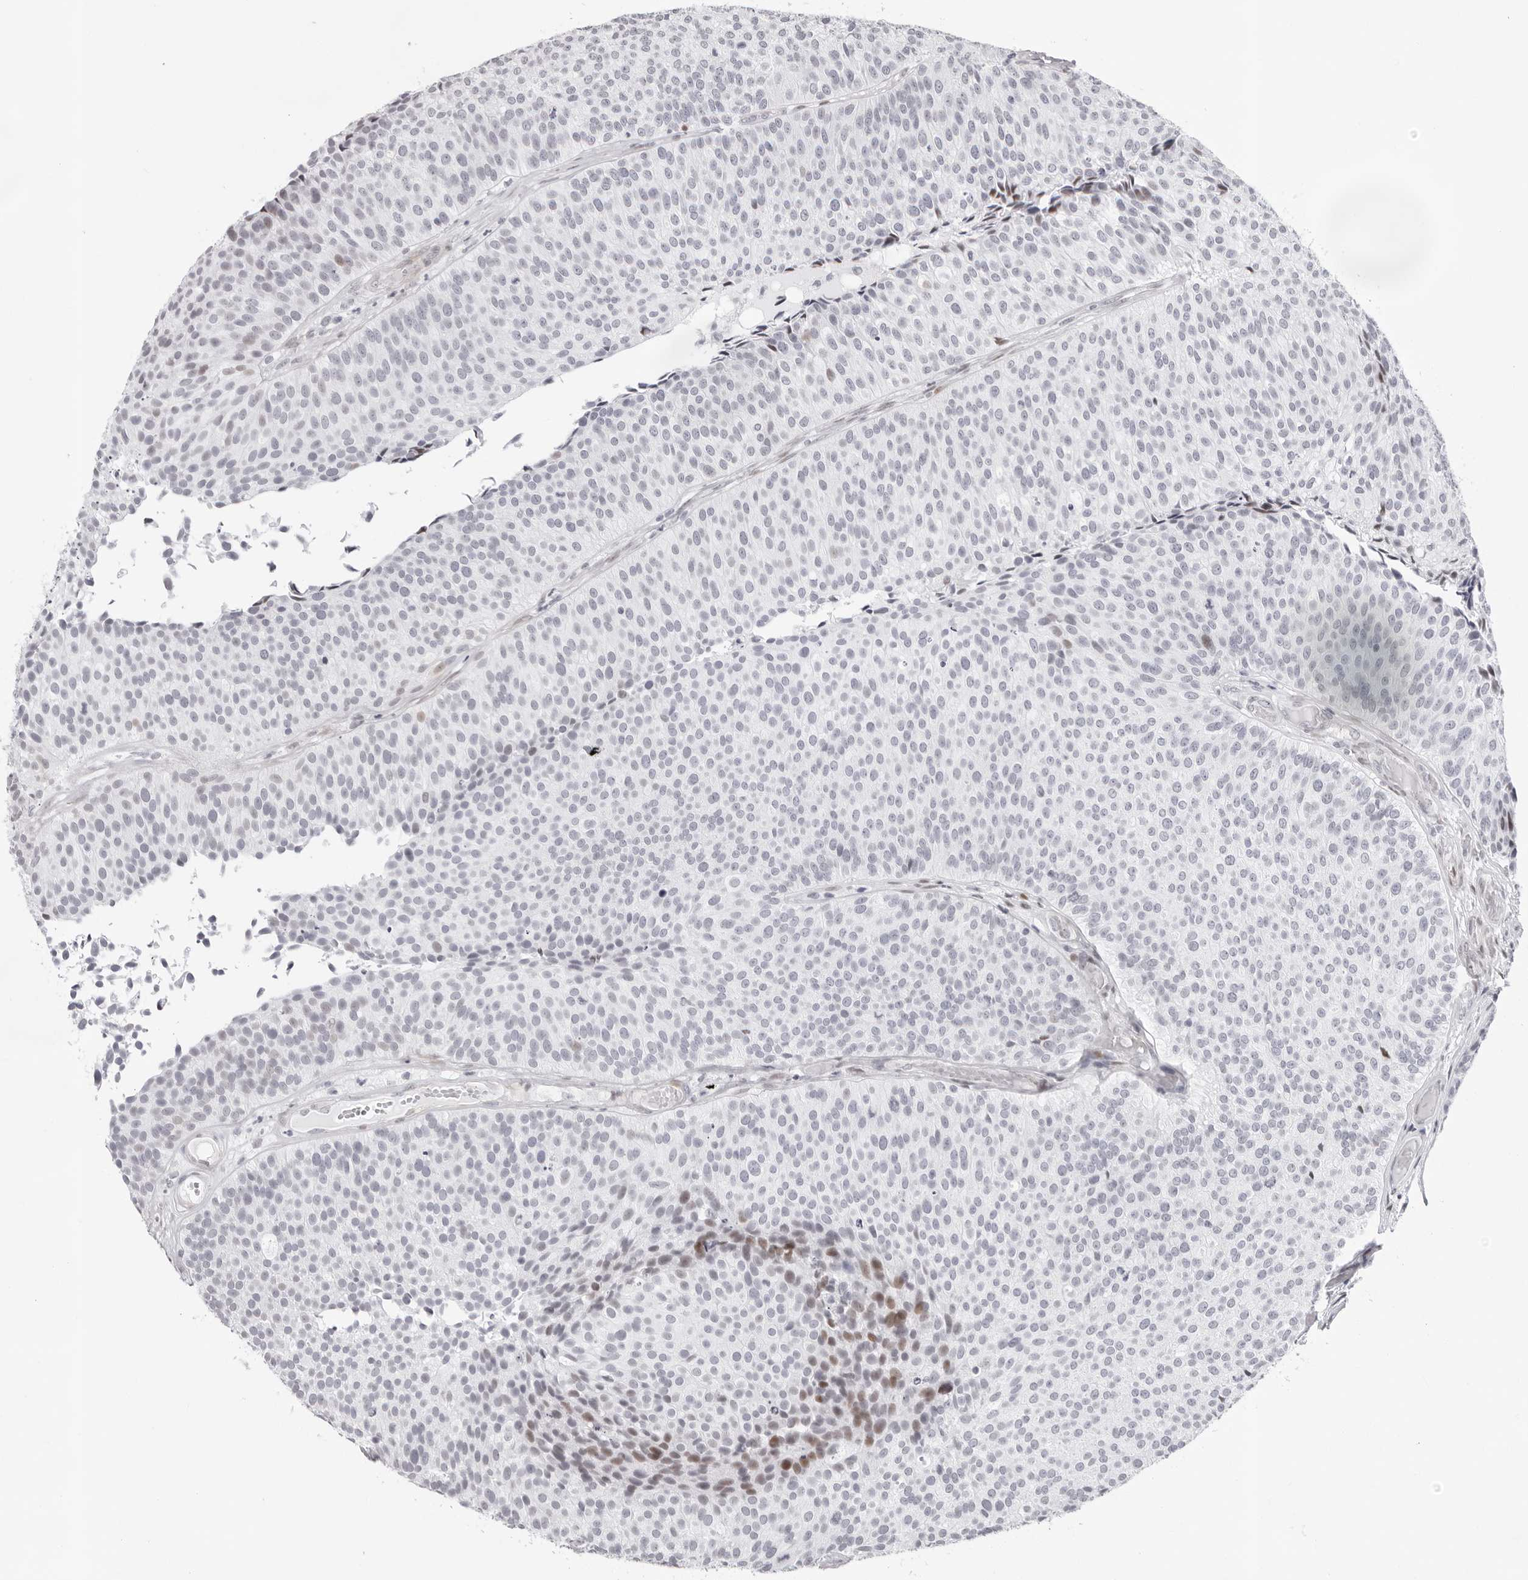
{"staining": {"intensity": "moderate", "quantity": "<25%", "location": "nuclear"}, "tissue": "urothelial cancer", "cell_type": "Tumor cells", "image_type": "cancer", "snomed": [{"axis": "morphology", "description": "Urothelial carcinoma, Low grade"}, {"axis": "topography", "description": "Urinary bladder"}], "caption": "Tumor cells display moderate nuclear positivity in about <25% of cells in urothelial cancer. The protein is stained brown, and the nuclei are stained in blue (DAB (3,3'-diaminobenzidine) IHC with brightfield microscopy, high magnification).", "gene": "NTPCR", "patient": {"sex": "male", "age": 86}}